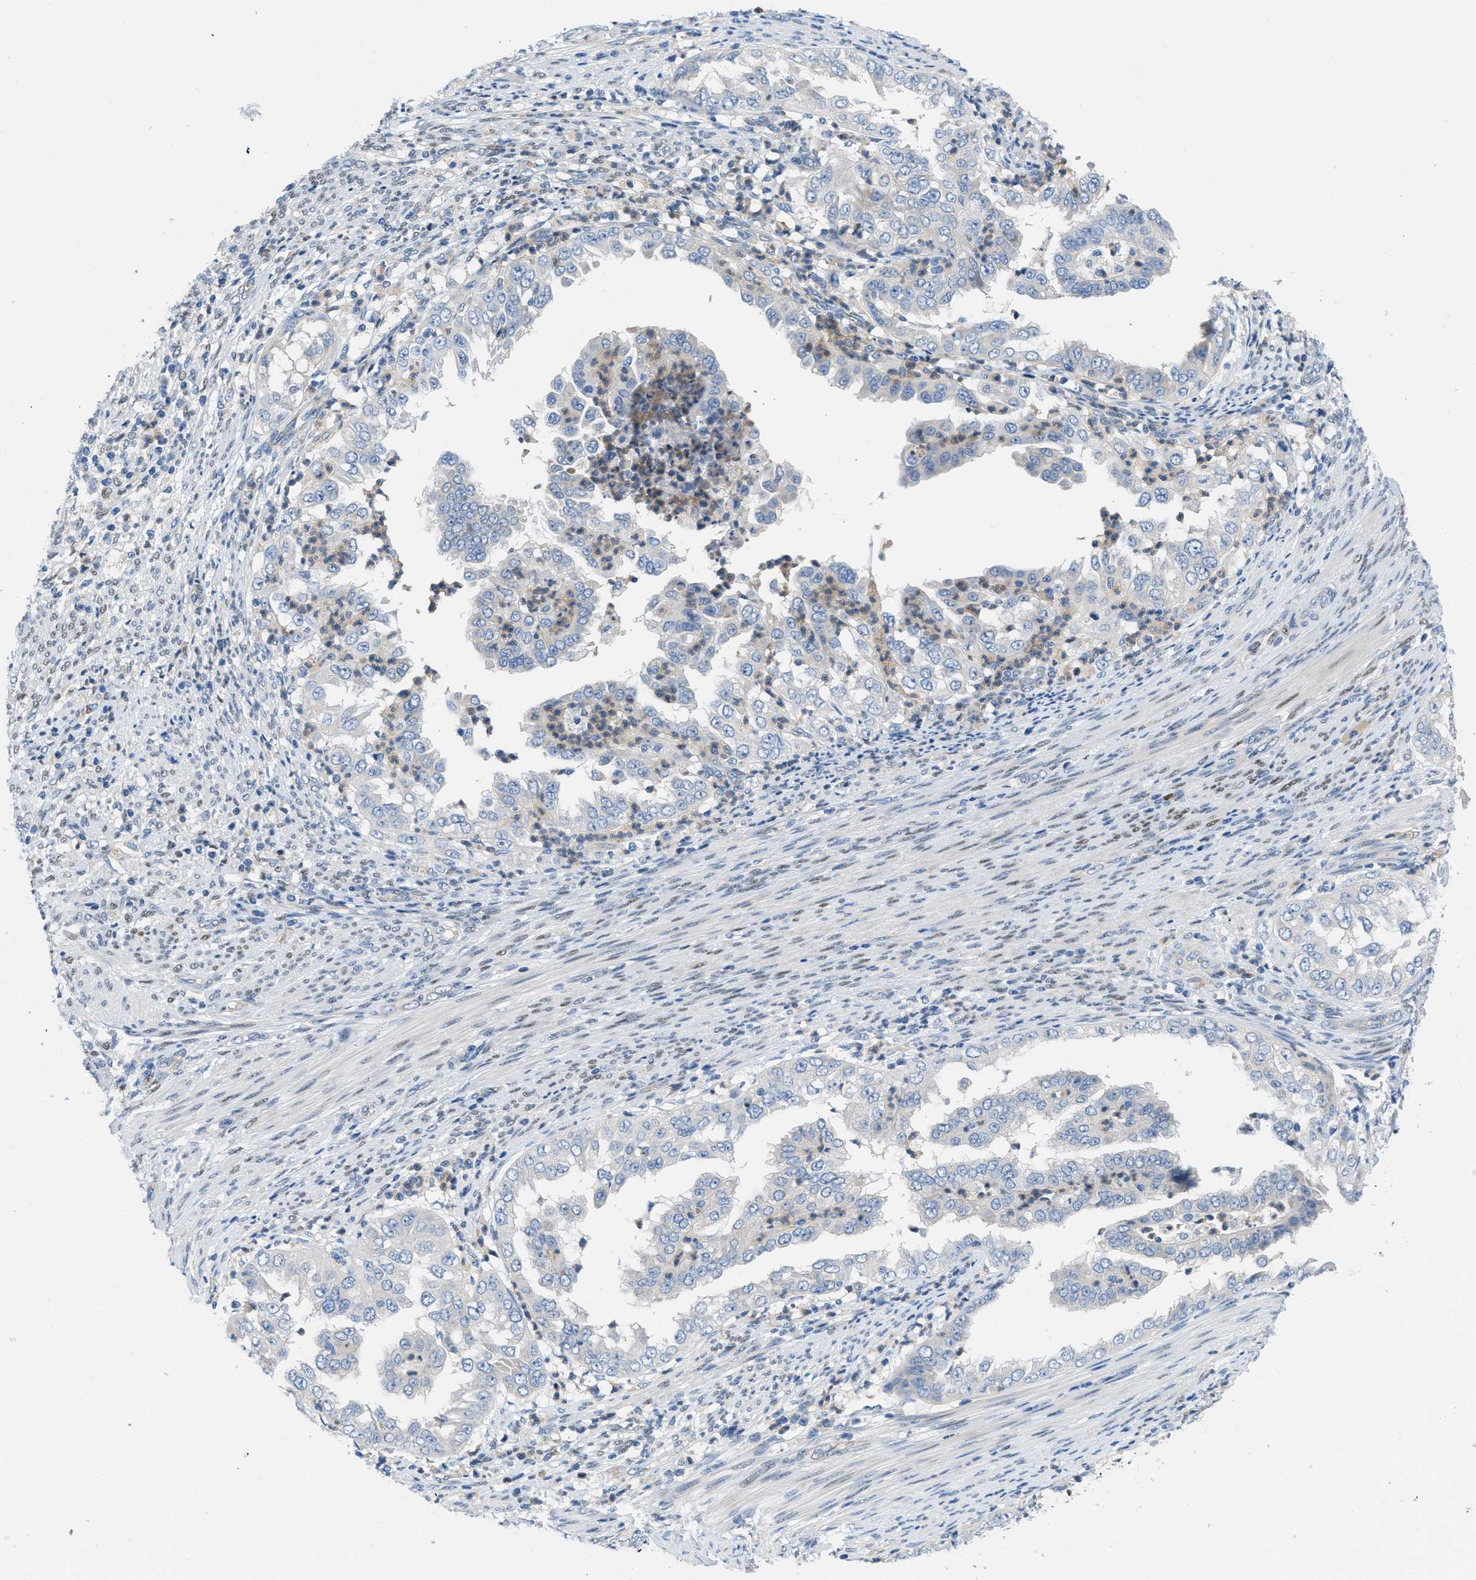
{"staining": {"intensity": "negative", "quantity": "none", "location": "none"}, "tissue": "endometrial cancer", "cell_type": "Tumor cells", "image_type": "cancer", "snomed": [{"axis": "morphology", "description": "Adenocarcinoma, NOS"}, {"axis": "topography", "description": "Endometrium"}], "caption": "A histopathology image of human endometrial cancer is negative for staining in tumor cells. The staining was performed using DAB (3,3'-diaminobenzidine) to visualize the protein expression in brown, while the nuclei were stained in blue with hematoxylin (Magnification: 20x).", "gene": "PGR", "patient": {"sex": "female", "age": 85}}